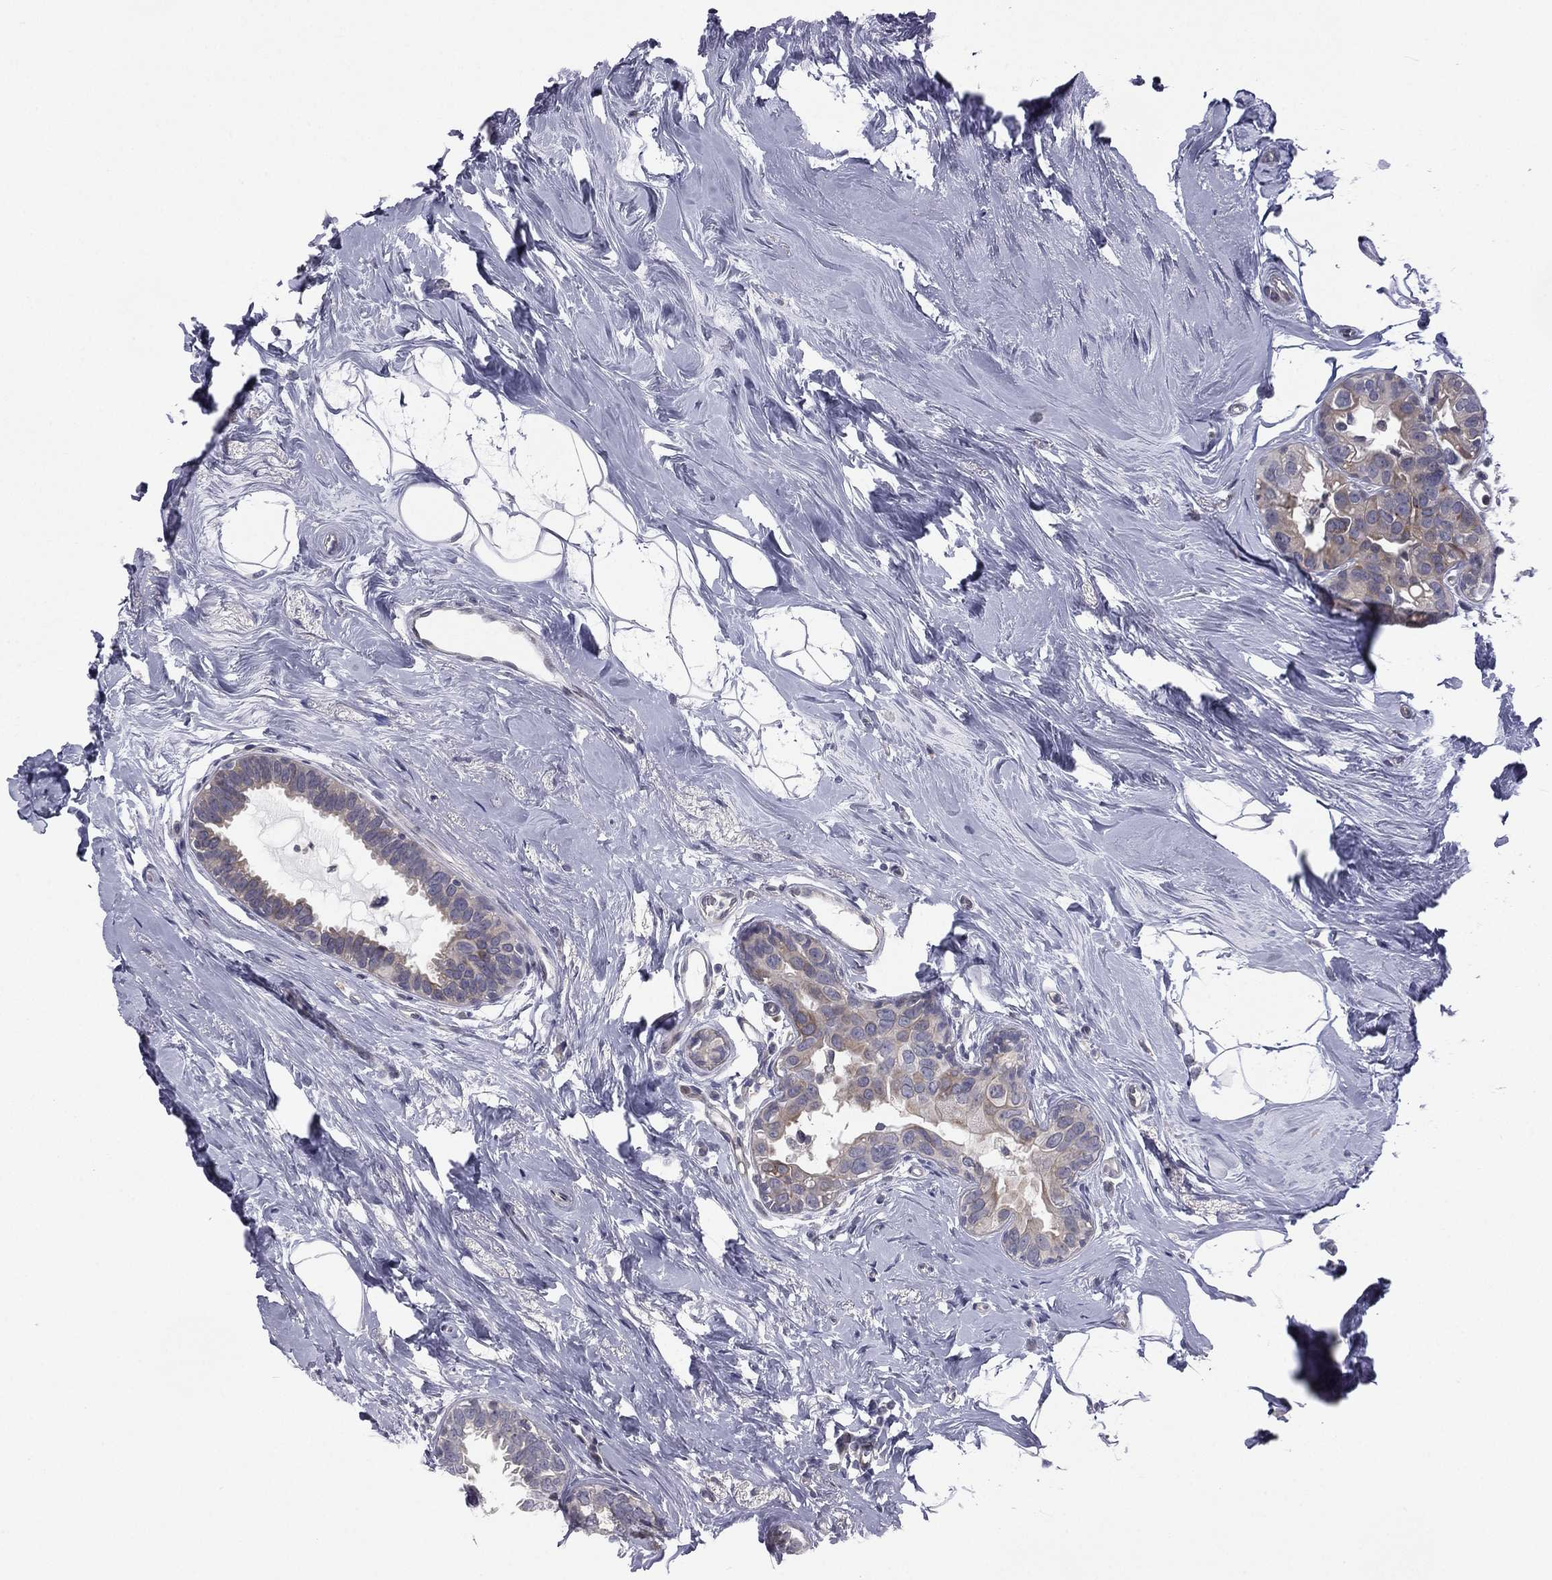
{"staining": {"intensity": "weak", "quantity": "25%-75%", "location": "cytoplasmic/membranous"}, "tissue": "breast cancer", "cell_type": "Tumor cells", "image_type": "cancer", "snomed": [{"axis": "morphology", "description": "Duct carcinoma"}, {"axis": "topography", "description": "Breast"}], "caption": "Breast intraductal carcinoma was stained to show a protein in brown. There is low levels of weak cytoplasmic/membranous staining in approximately 25%-75% of tumor cells.", "gene": "ACTRT2", "patient": {"sex": "female", "age": 55}}